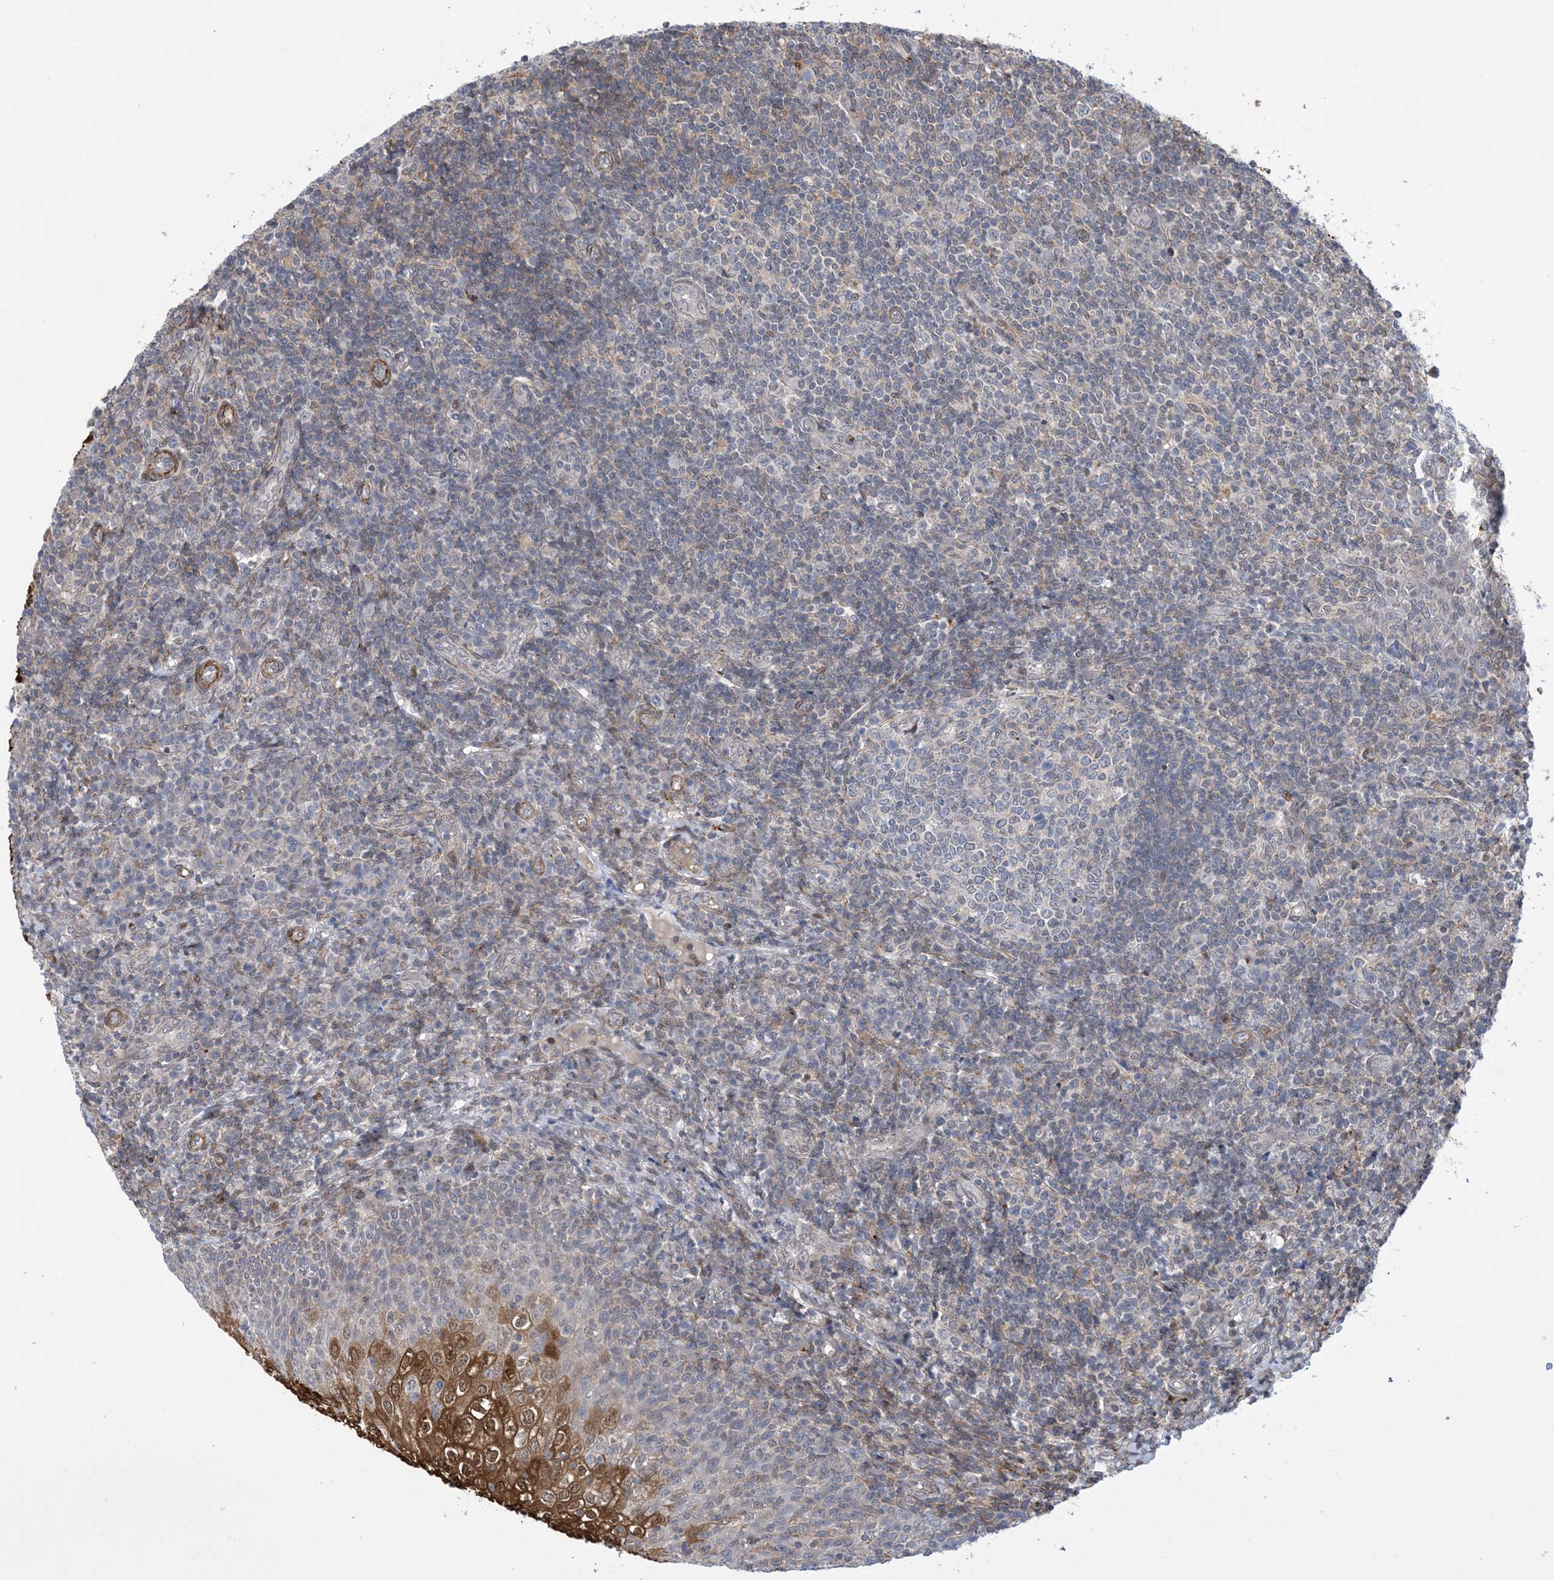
{"staining": {"intensity": "negative", "quantity": "none", "location": "none"}, "tissue": "tonsil", "cell_type": "Germinal center cells", "image_type": "normal", "snomed": [{"axis": "morphology", "description": "Normal tissue, NOS"}, {"axis": "topography", "description": "Tonsil"}], "caption": "Immunohistochemical staining of unremarkable human tonsil displays no significant staining in germinal center cells.", "gene": "ZNF8", "patient": {"sex": "female", "age": 19}}